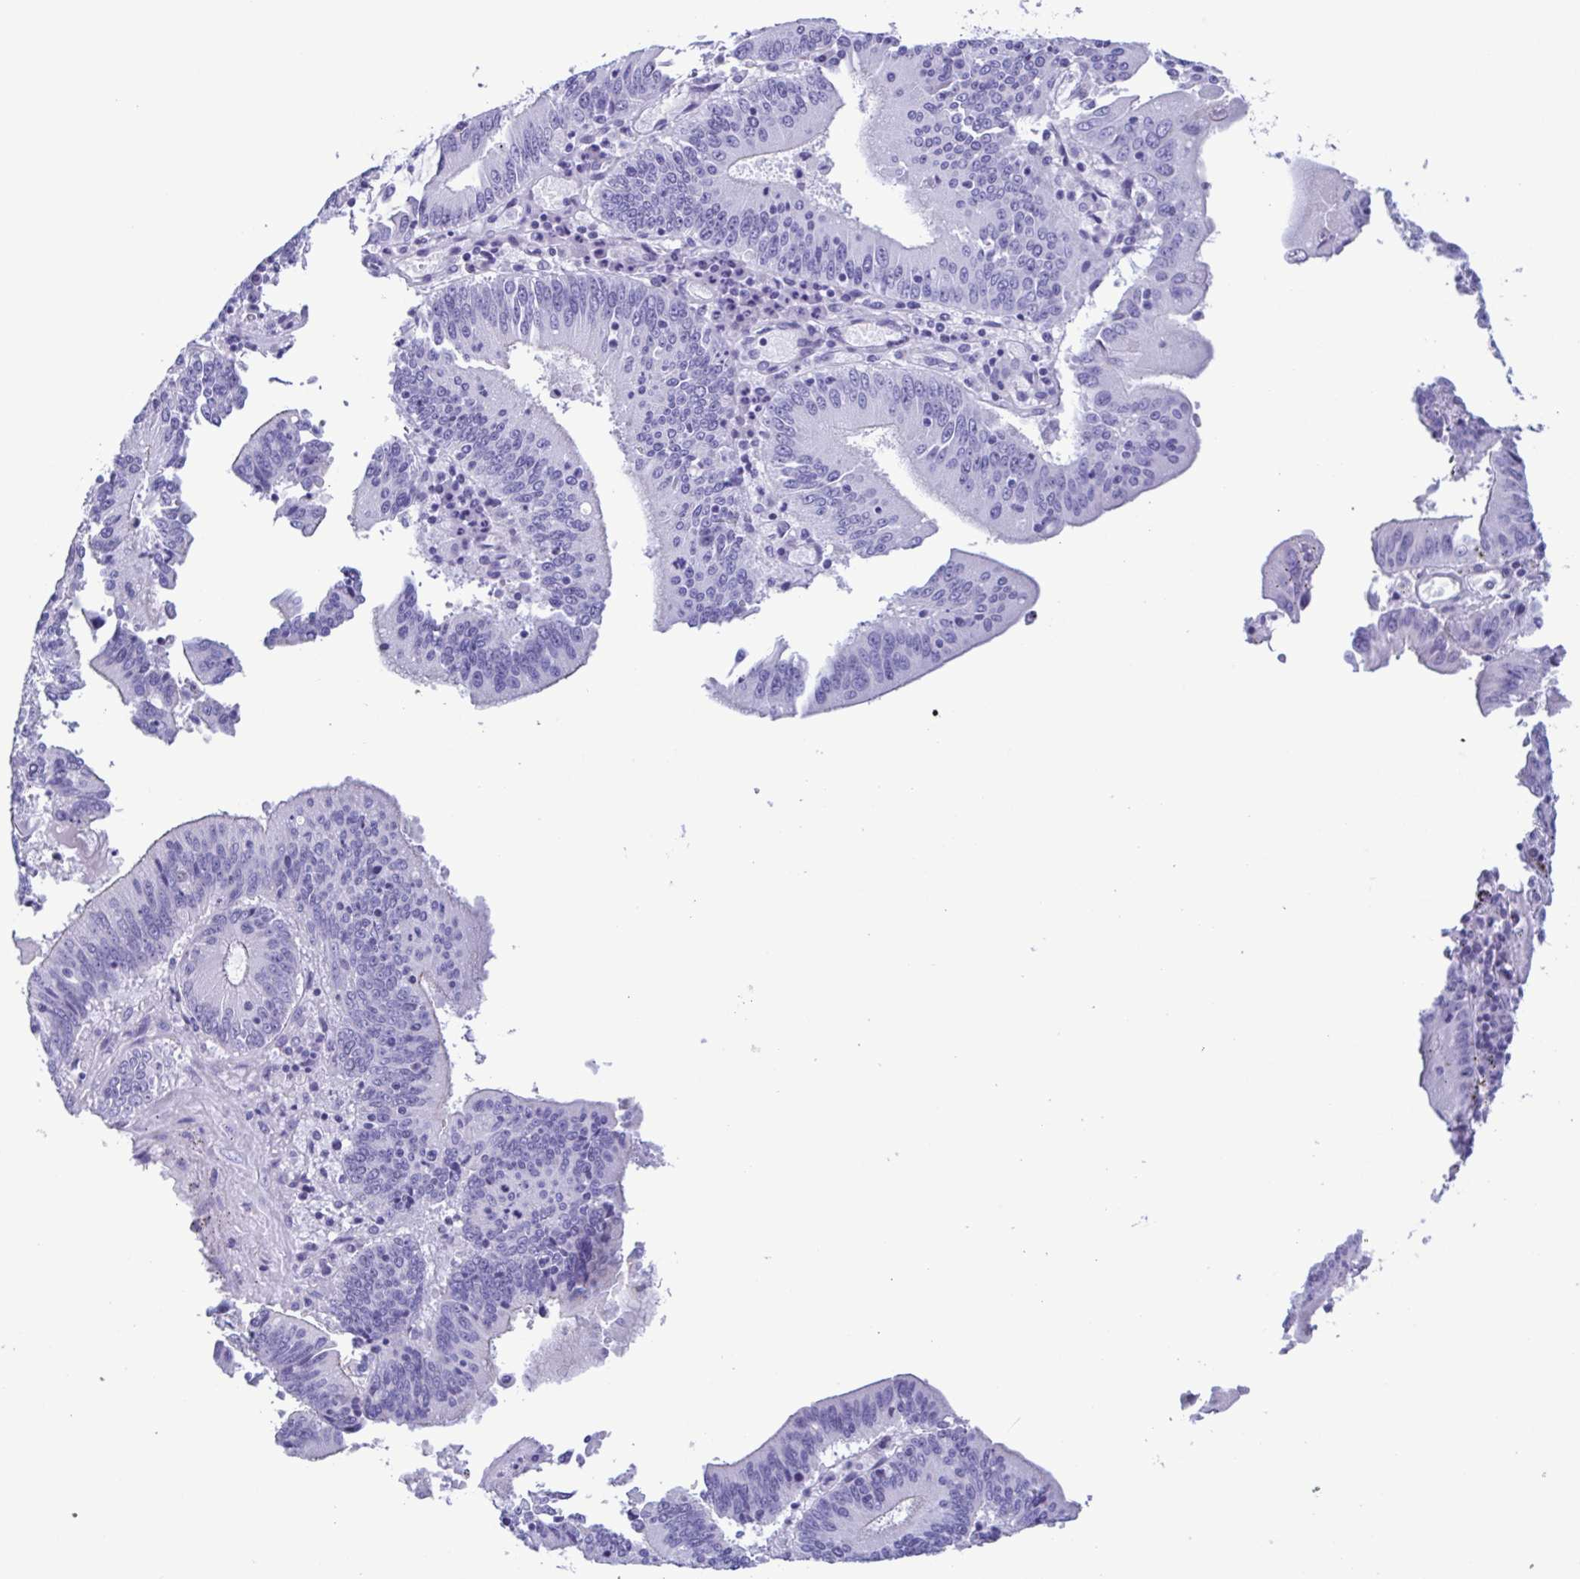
{"staining": {"intensity": "negative", "quantity": "none", "location": "none"}, "tissue": "stomach cancer", "cell_type": "Tumor cells", "image_type": "cancer", "snomed": [{"axis": "morphology", "description": "Adenocarcinoma, NOS"}, {"axis": "topography", "description": "Stomach, upper"}], "caption": "Stomach cancer (adenocarcinoma) was stained to show a protein in brown. There is no significant staining in tumor cells. (Stains: DAB immunohistochemistry with hematoxylin counter stain, Microscopy: brightfield microscopy at high magnification).", "gene": "TSPY2", "patient": {"sex": "male", "age": 68}}